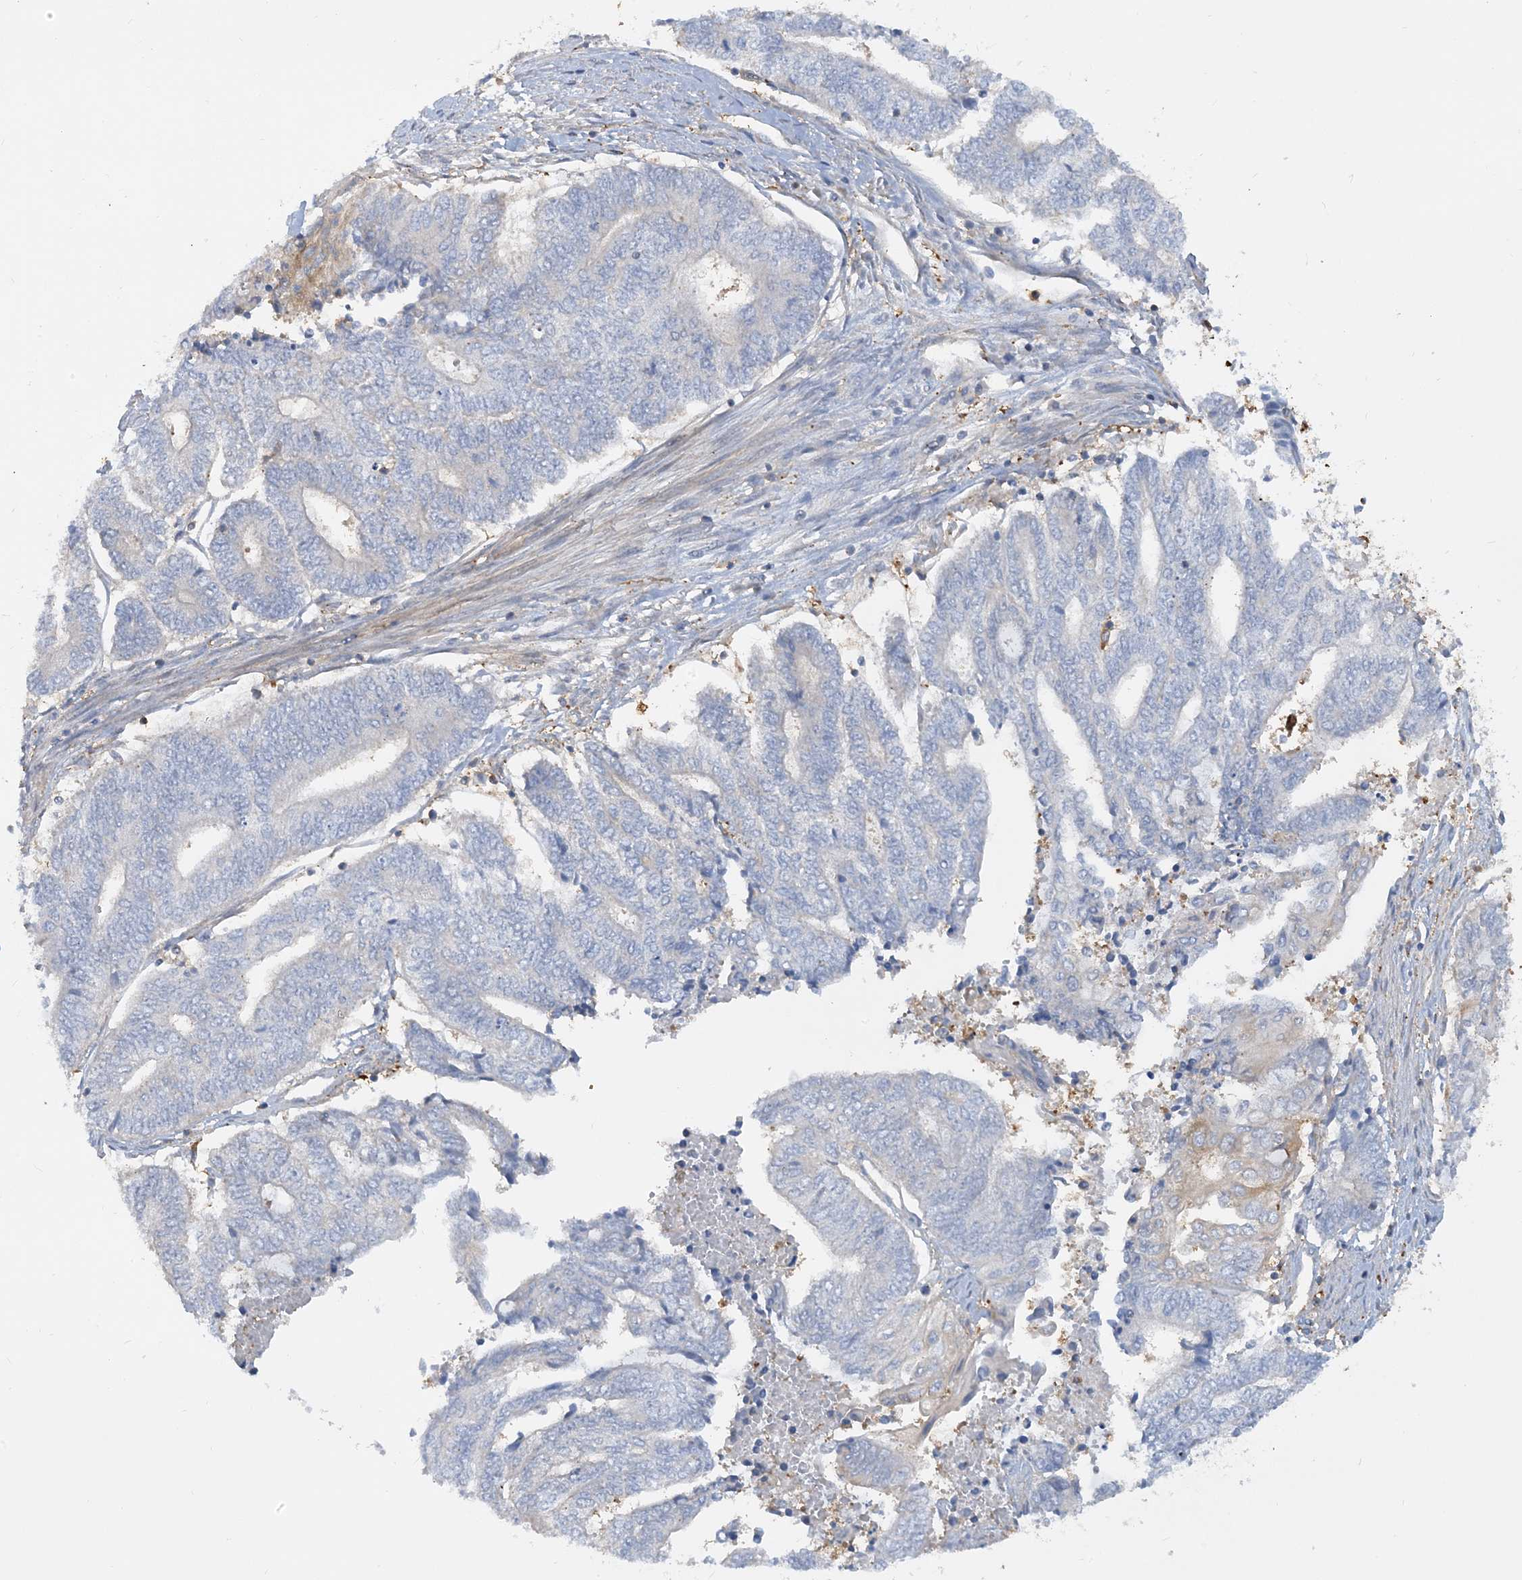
{"staining": {"intensity": "negative", "quantity": "none", "location": "none"}, "tissue": "endometrial cancer", "cell_type": "Tumor cells", "image_type": "cancer", "snomed": [{"axis": "morphology", "description": "Adenocarcinoma, NOS"}, {"axis": "topography", "description": "Uterus"}, {"axis": "topography", "description": "Endometrium"}], "caption": "A high-resolution histopathology image shows IHC staining of adenocarcinoma (endometrial), which reveals no significant expression in tumor cells.", "gene": "SFMBT2", "patient": {"sex": "female", "age": 70}}